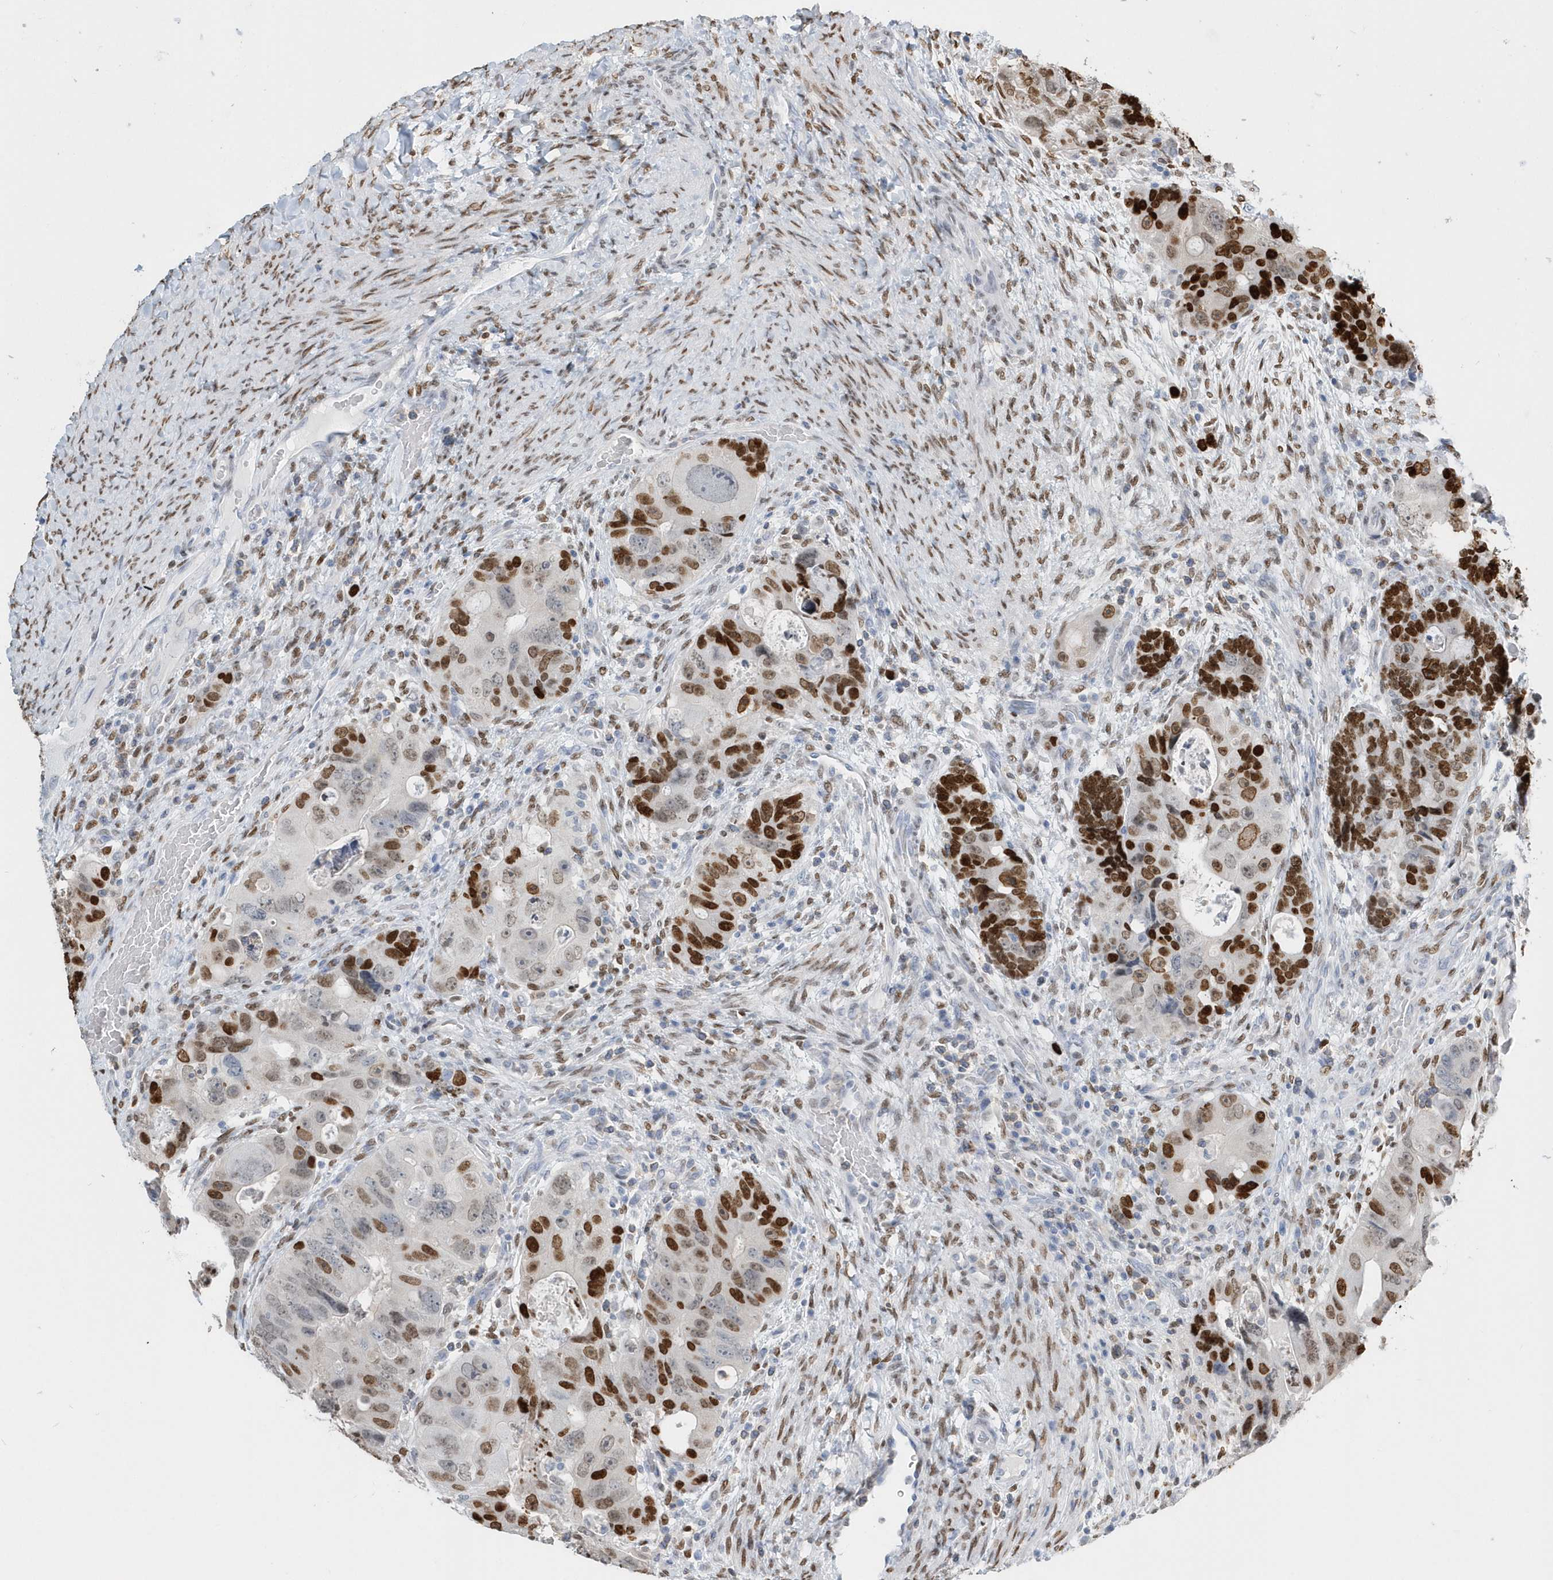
{"staining": {"intensity": "strong", "quantity": "25%-75%", "location": "nuclear"}, "tissue": "colorectal cancer", "cell_type": "Tumor cells", "image_type": "cancer", "snomed": [{"axis": "morphology", "description": "Adenocarcinoma, NOS"}, {"axis": "topography", "description": "Rectum"}], "caption": "Immunohistochemical staining of colorectal cancer (adenocarcinoma) demonstrates high levels of strong nuclear protein positivity in about 25%-75% of tumor cells.", "gene": "MACROH2A2", "patient": {"sex": "male", "age": 59}}